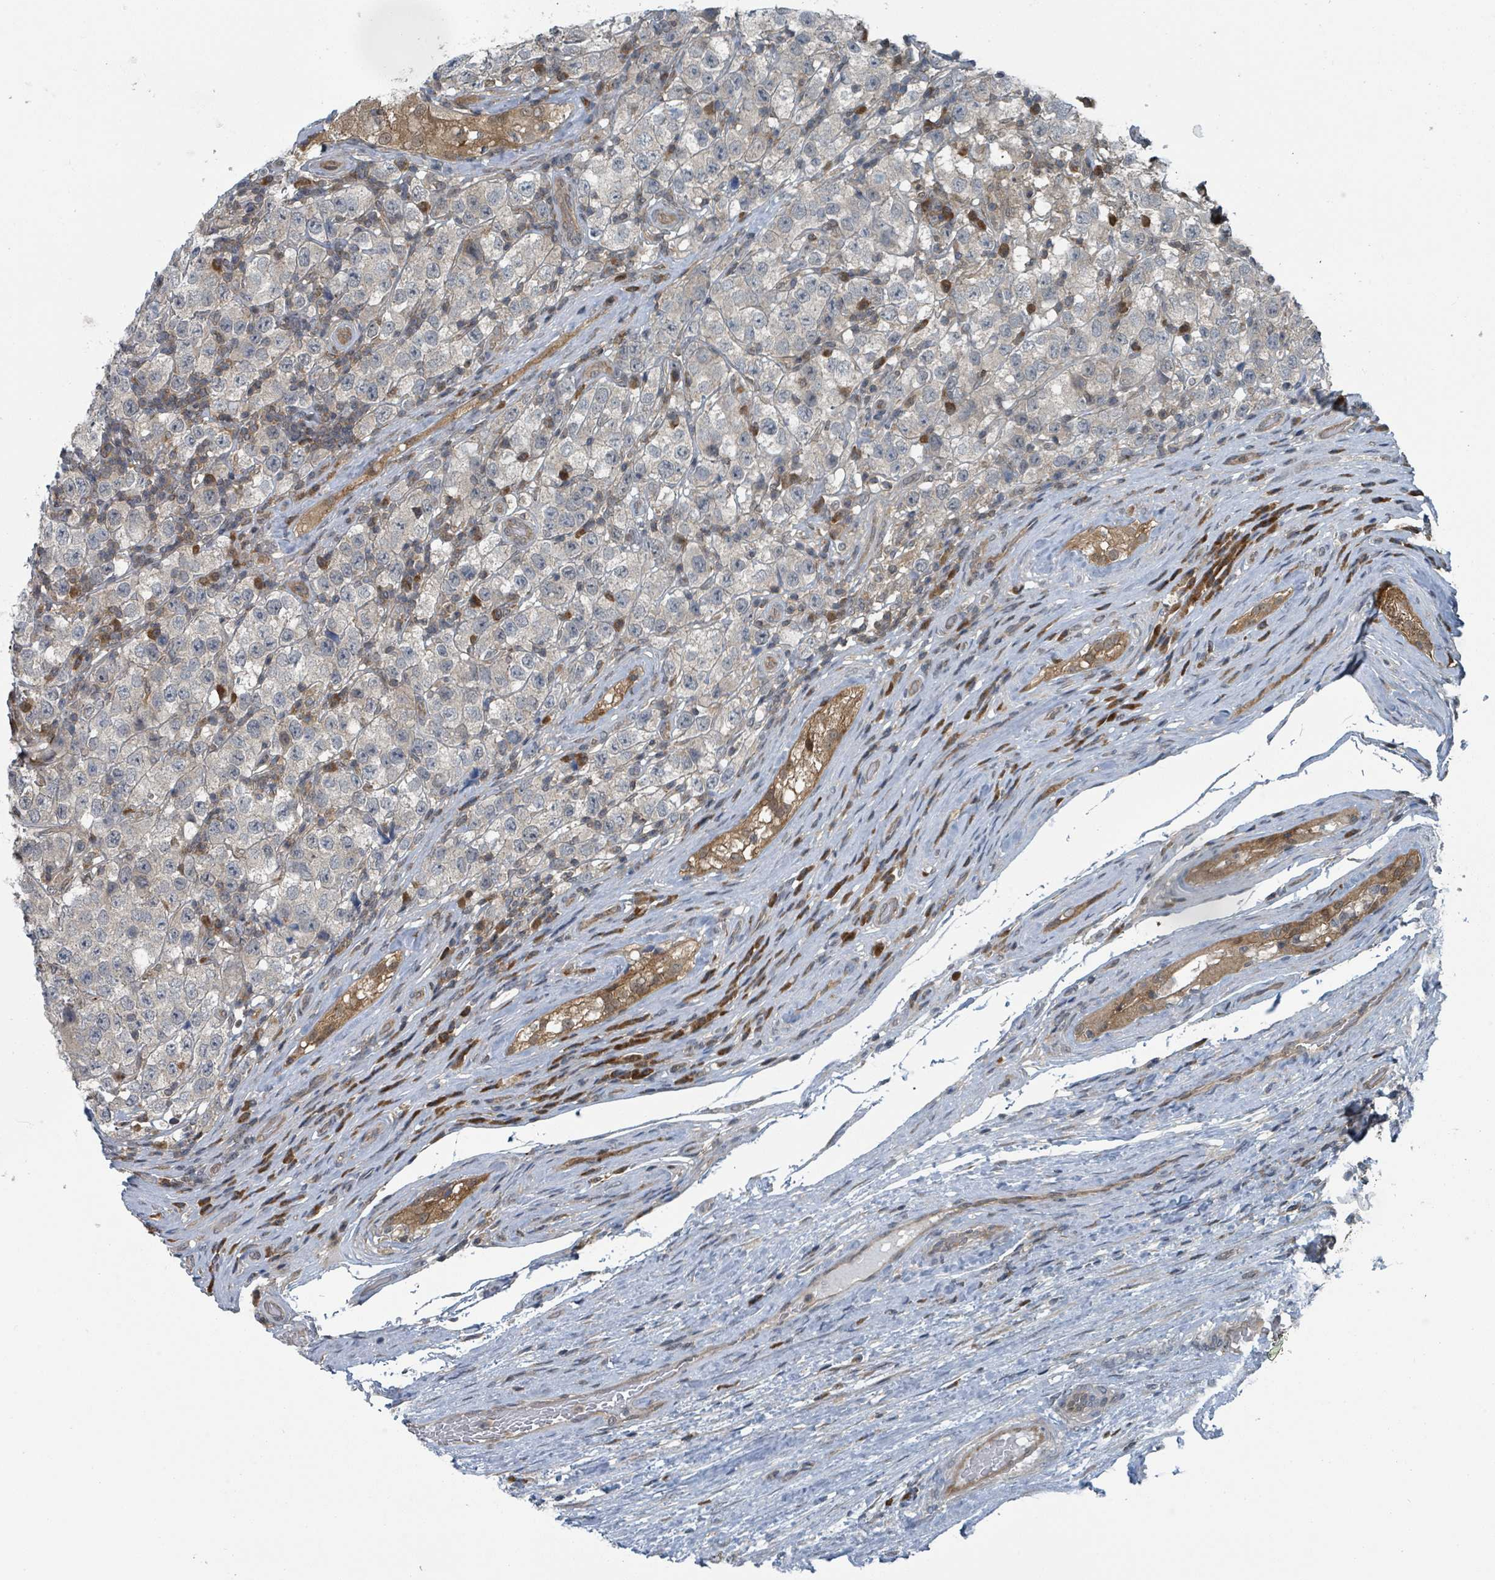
{"staining": {"intensity": "negative", "quantity": "none", "location": "none"}, "tissue": "testis cancer", "cell_type": "Tumor cells", "image_type": "cancer", "snomed": [{"axis": "morphology", "description": "Seminoma, NOS"}, {"axis": "morphology", "description": "Carcinoma, Embryonal, NOS"}, {"axis": "topography", "description": "Testis"}], "caption": "High magnification brightfield microscopy of seminoma (testis) stained with DAB (3,3'-diaminobenzidine) (brown) and counterstained with hematoxylin (blue): tumor cells show no significant staining. Brightfield microscopy of immunohistochemistry (IHC) stained with DAB (3,3'-diaminobenzidine) (brown) and hematoxylin (blue), captured at high magnification.", "gene": "GOLGA7", "patient": {"sex": "male", "age": 41}}